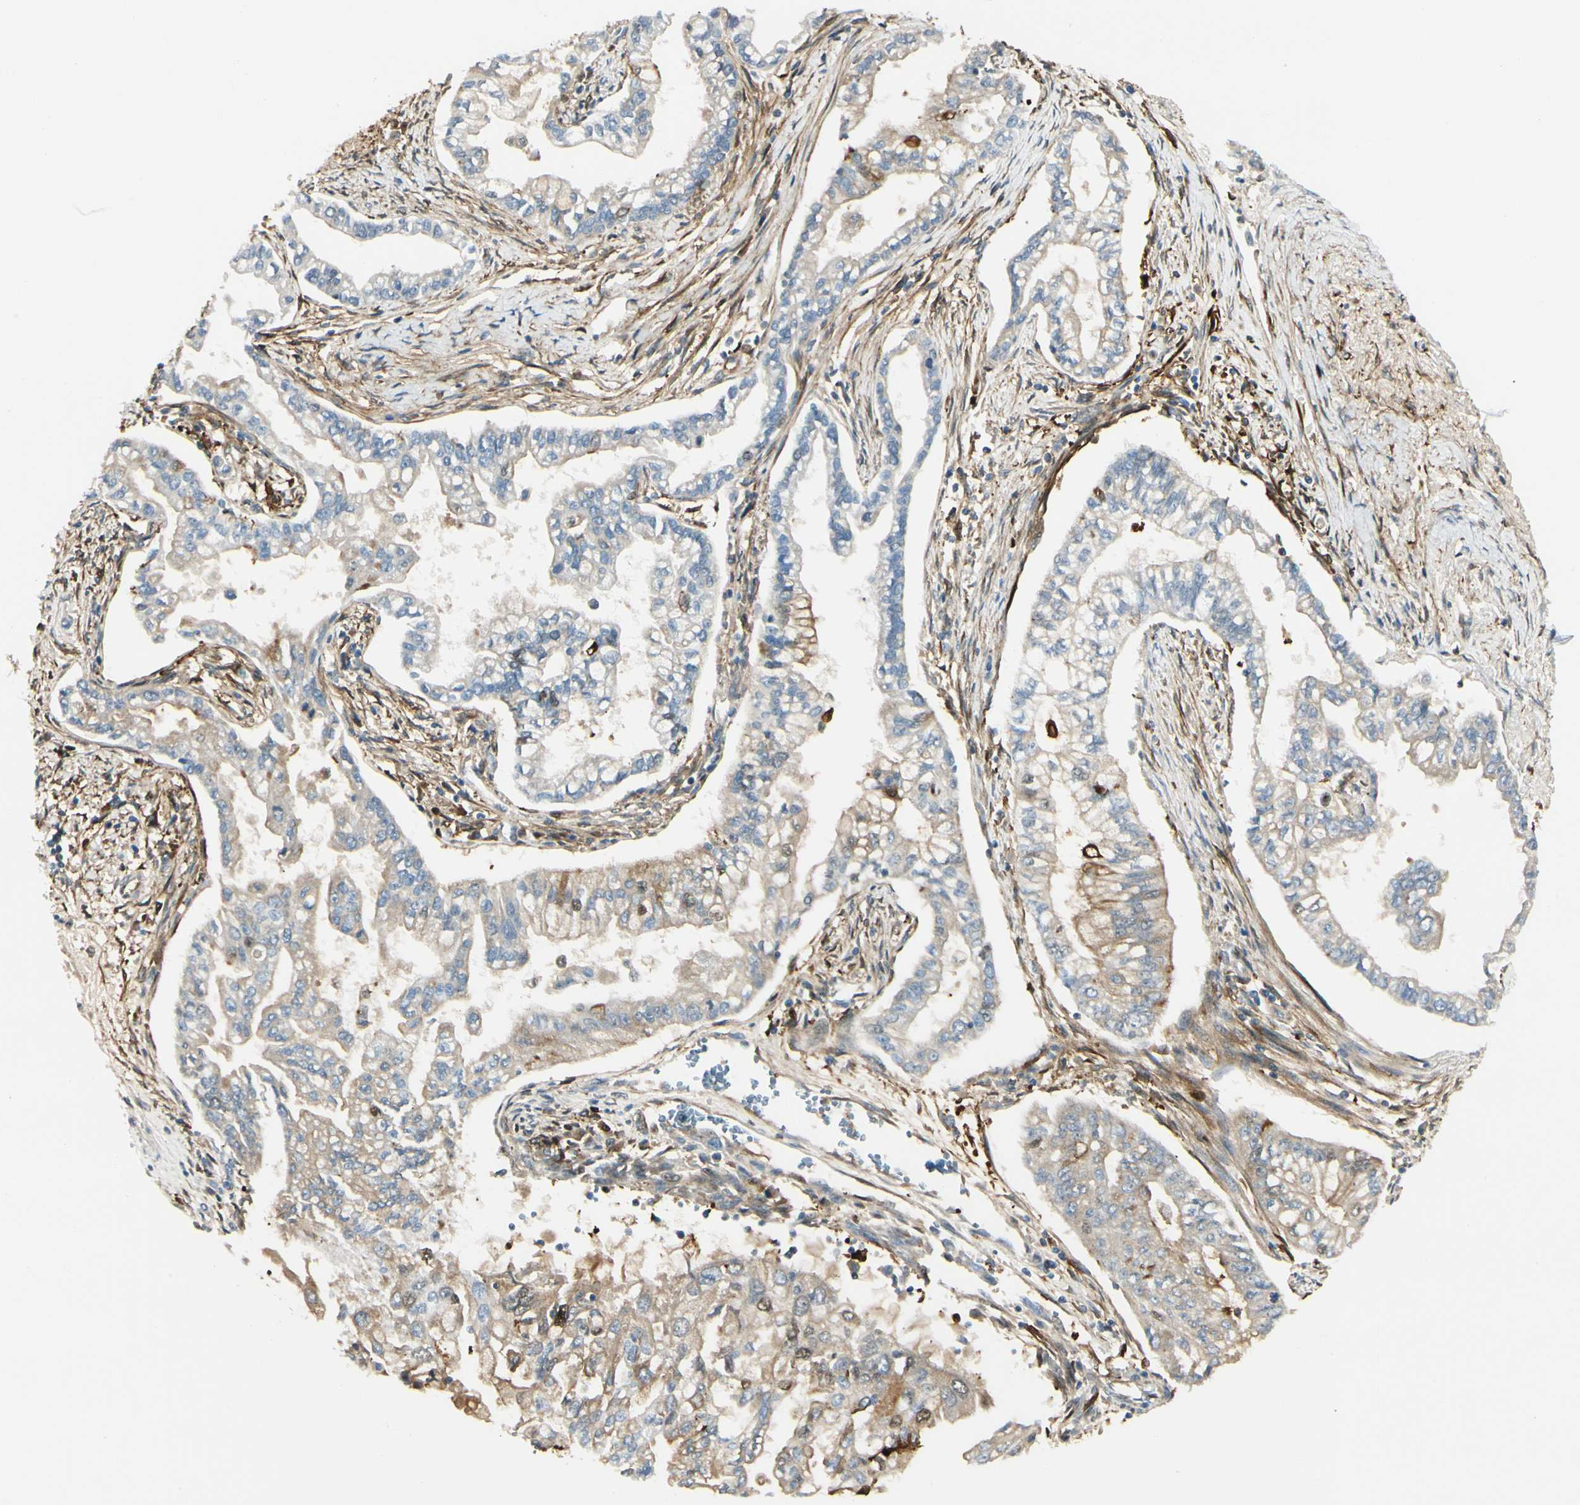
{"staining": {"intensity": "moderate", "quantity": "25%-75%", "location": "cytoplasmic/membranous"}, "tissue": "pancreatic cancer", "cell_type": "Tumor cells", "image_type": "cancer", "snomed": [{"axis": "morphology", "description": "Normal tissue, NOS"}, {"axis": "topography", "description": "Pancreas"}], "caption": "There is medium levels of moderate cytoplasmic/membranous positivity in tumor cells of pancreatic cancer, as demonstrated by immunohistochemical staining (brown color).", "gene": "FTH1", "patient": {"sex": "male", "age": 42}}